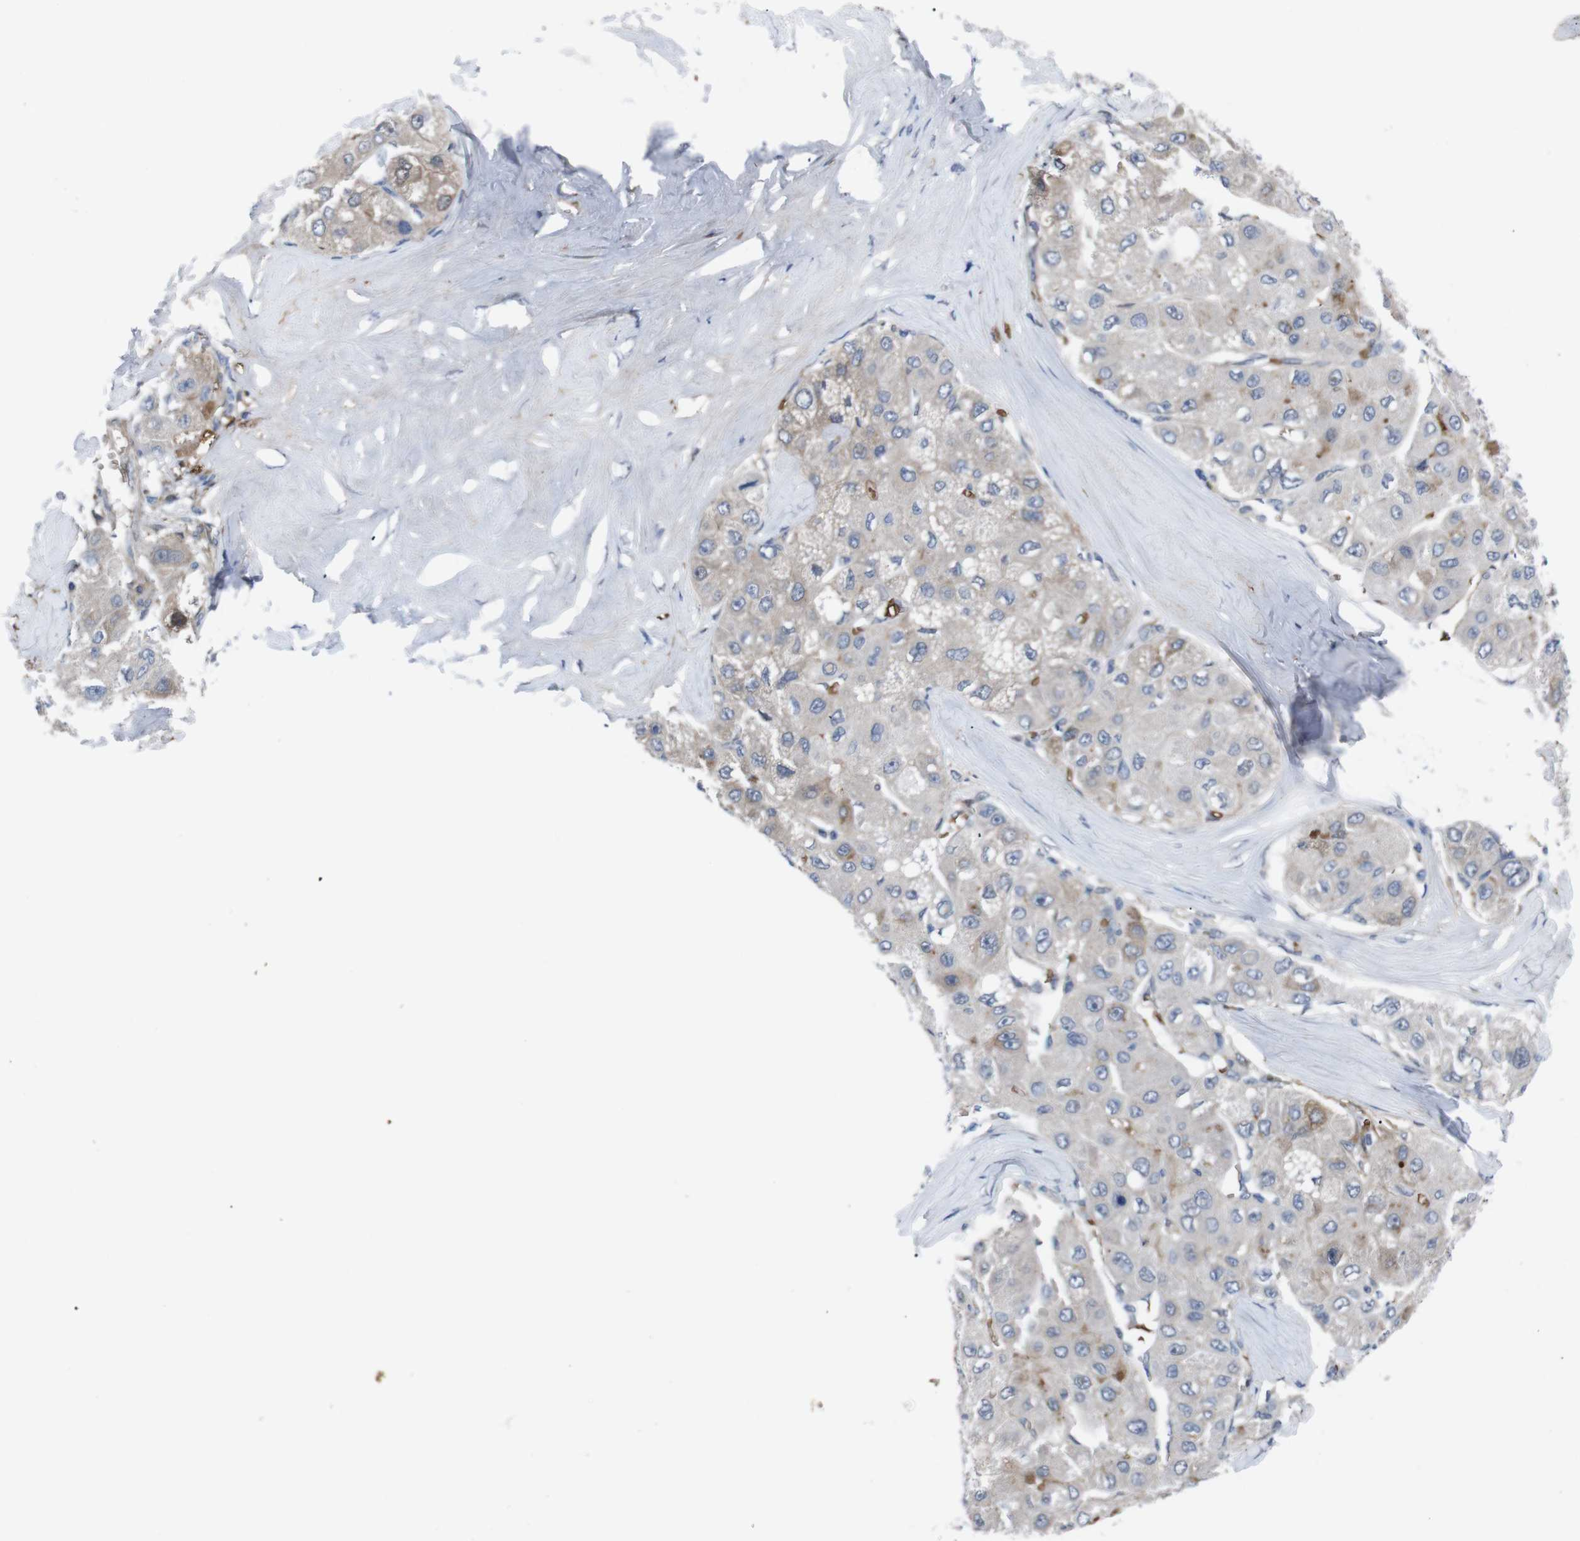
{"staining": {"intensity": "weak", "quantity": "<25%", "location": "cytoplasmic/membranous"}, "tissue": "liver cancer", "cell_type": "Tumor cells", "image_type": "cancer", "snomed": [{"axis": "morphology", "description": "Carcinoma, Hepatocellular, NOS"}, {"axis": "topography", "description": "Liver"}], "caption": "DAB immunohistochemical staining of hepatocellular carcinoma (liver) shows no significant positivity in tumor cells.", "gene": "SPTB", "patient": {"sex": "male", "age": 80}}